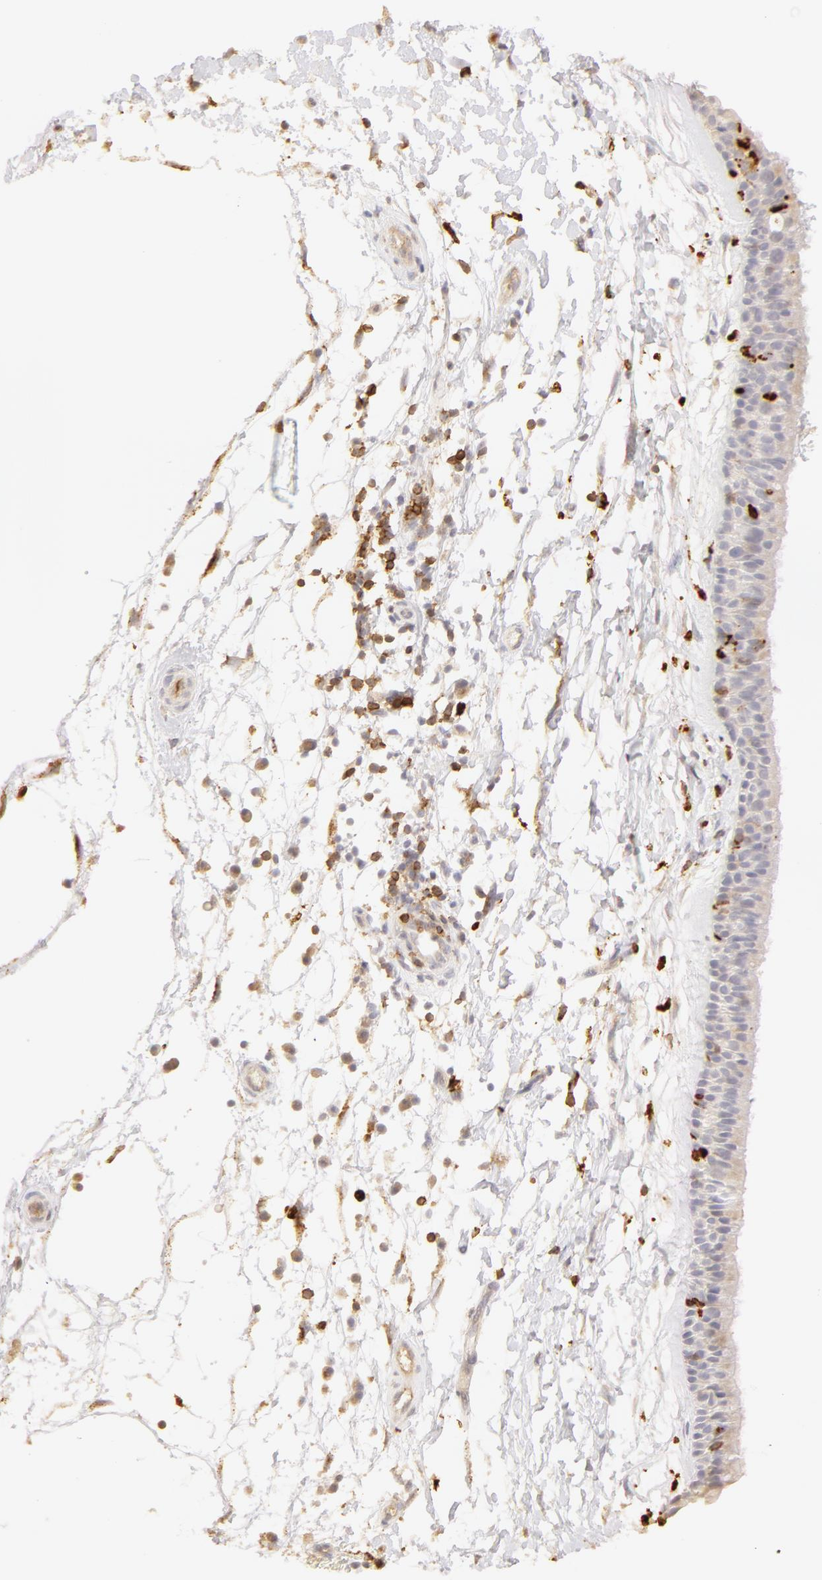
{"staining": {"intensity": "weak", "quantity": "25%-75%", "location": "cytoplasmic/membranous"}, "tissue": "nasopharynx", "cell_type": "Respiratory epithelial cells", "image_type": "normal", "snomed": [{"axis": "morphology", "description": "Normal tissue, NOS"}, {"axis": "topography", "description": "Nasopharynx"}], "caption": "Unremarkable nasopharynx exhibits weak cytoplasmic/membranous positivity in approximately 25%-75% of respiratory epithelial cells, visualized by immunohistochemistry. (DAB IHC with brightfield microscopy, high magnification).", "gene": "C1R", "patient": {"sex": "male", "age": 13}}